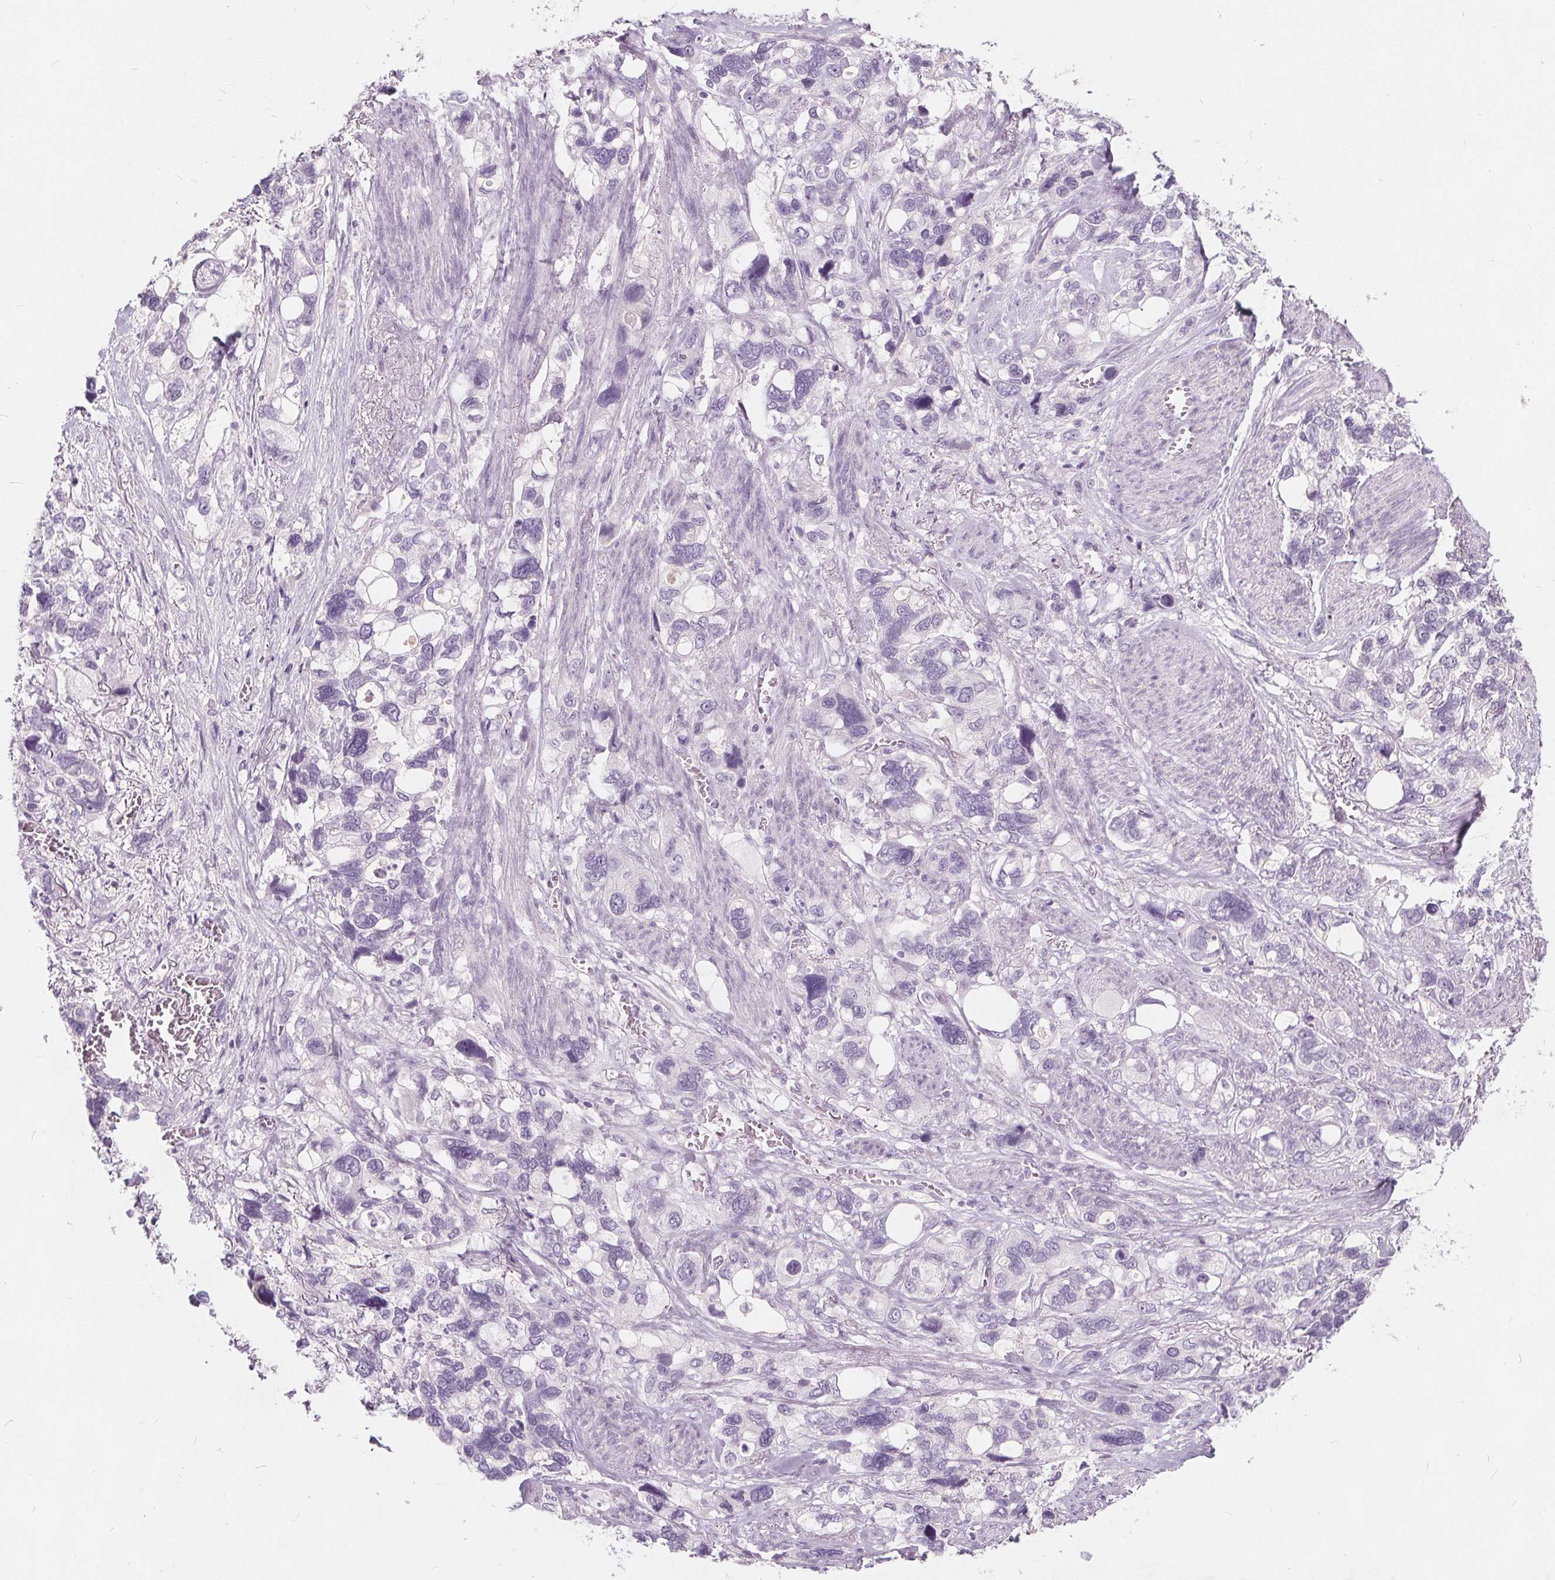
{"staining": {"intensity": "negative", "quantity": "none", "location": "none"}, "tissue": "stomach cancer", "cell_type": "Tumor cells", "image_type": "cancer", "snomed": [{"axis": "morphology", "description": "Adenocarcinoma, NOS"}, {"axis": "topography", "description": "Stomach, upper"}], "caption": "Immunohistochemistry (IHC) photomicrograph of adenocarcinoma (stomach) stained for a protein (brown), which shows no staining in tumor cells.", "gene": "PLA2G2E", "patient": {"sex": "female", "age": 81}}